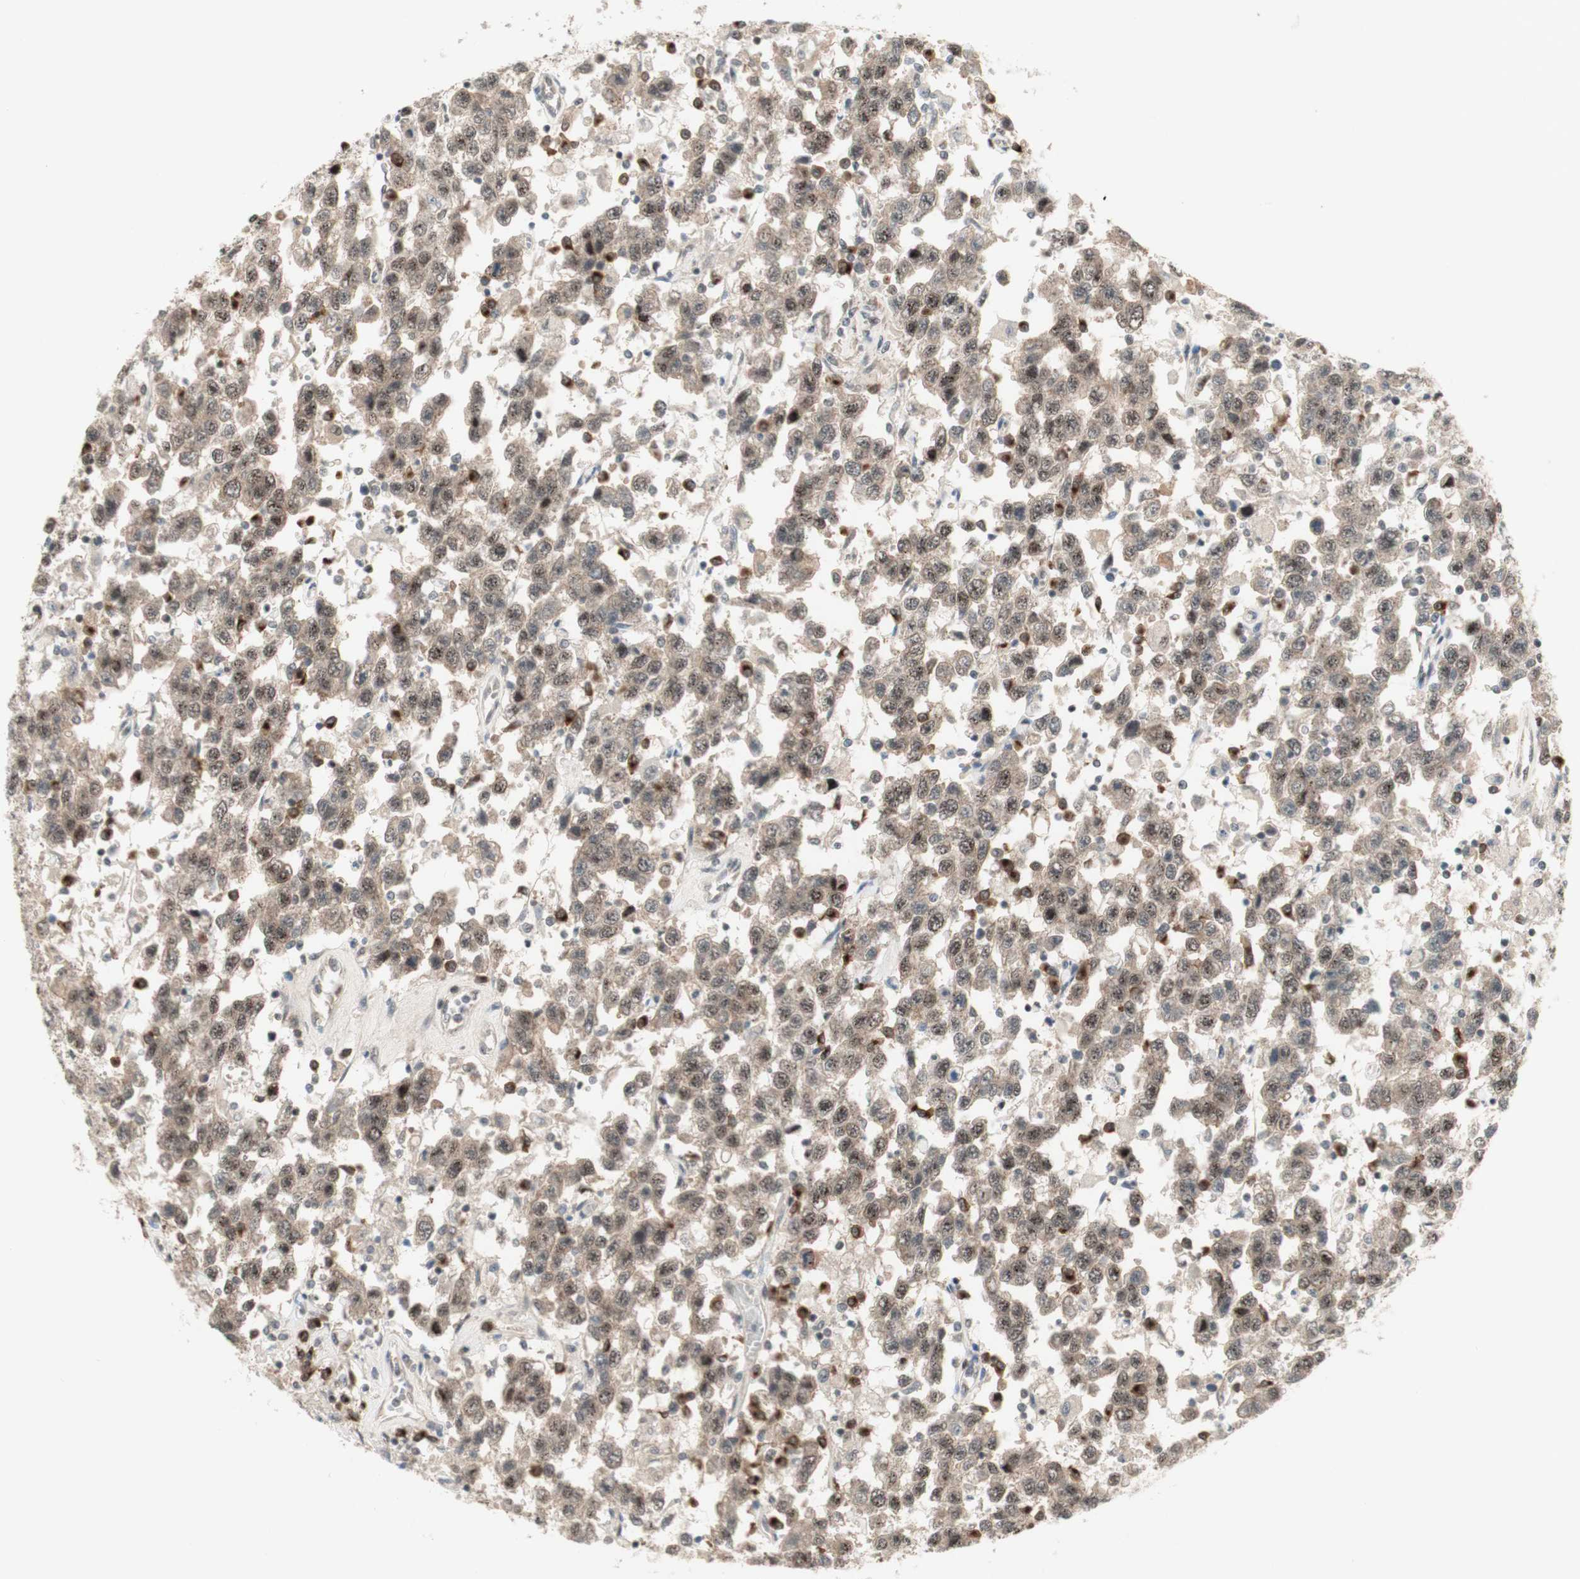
{"staining": {"intensity": "moderate", "quantity": "25%-75%", "location": "cytoplasmic/membranous"}, "tissue": "testis cancer", "cell_type": "Tumor cells", "image_type": "cancer", "snomed": [{"axis": "morphology", "description": "Seminoma, NOS"}, {"axis": "topography", "description": "Testis"}], "caption": "This histopathology image reveals immunohistochemistry staining of human testis cancer (seminoma), with medium moderate cytoplasmic/membranous expression in about 25%-75% of tumor cells.", "gene": "CYLD", "patient": {"sex": "male", "age": 41}}